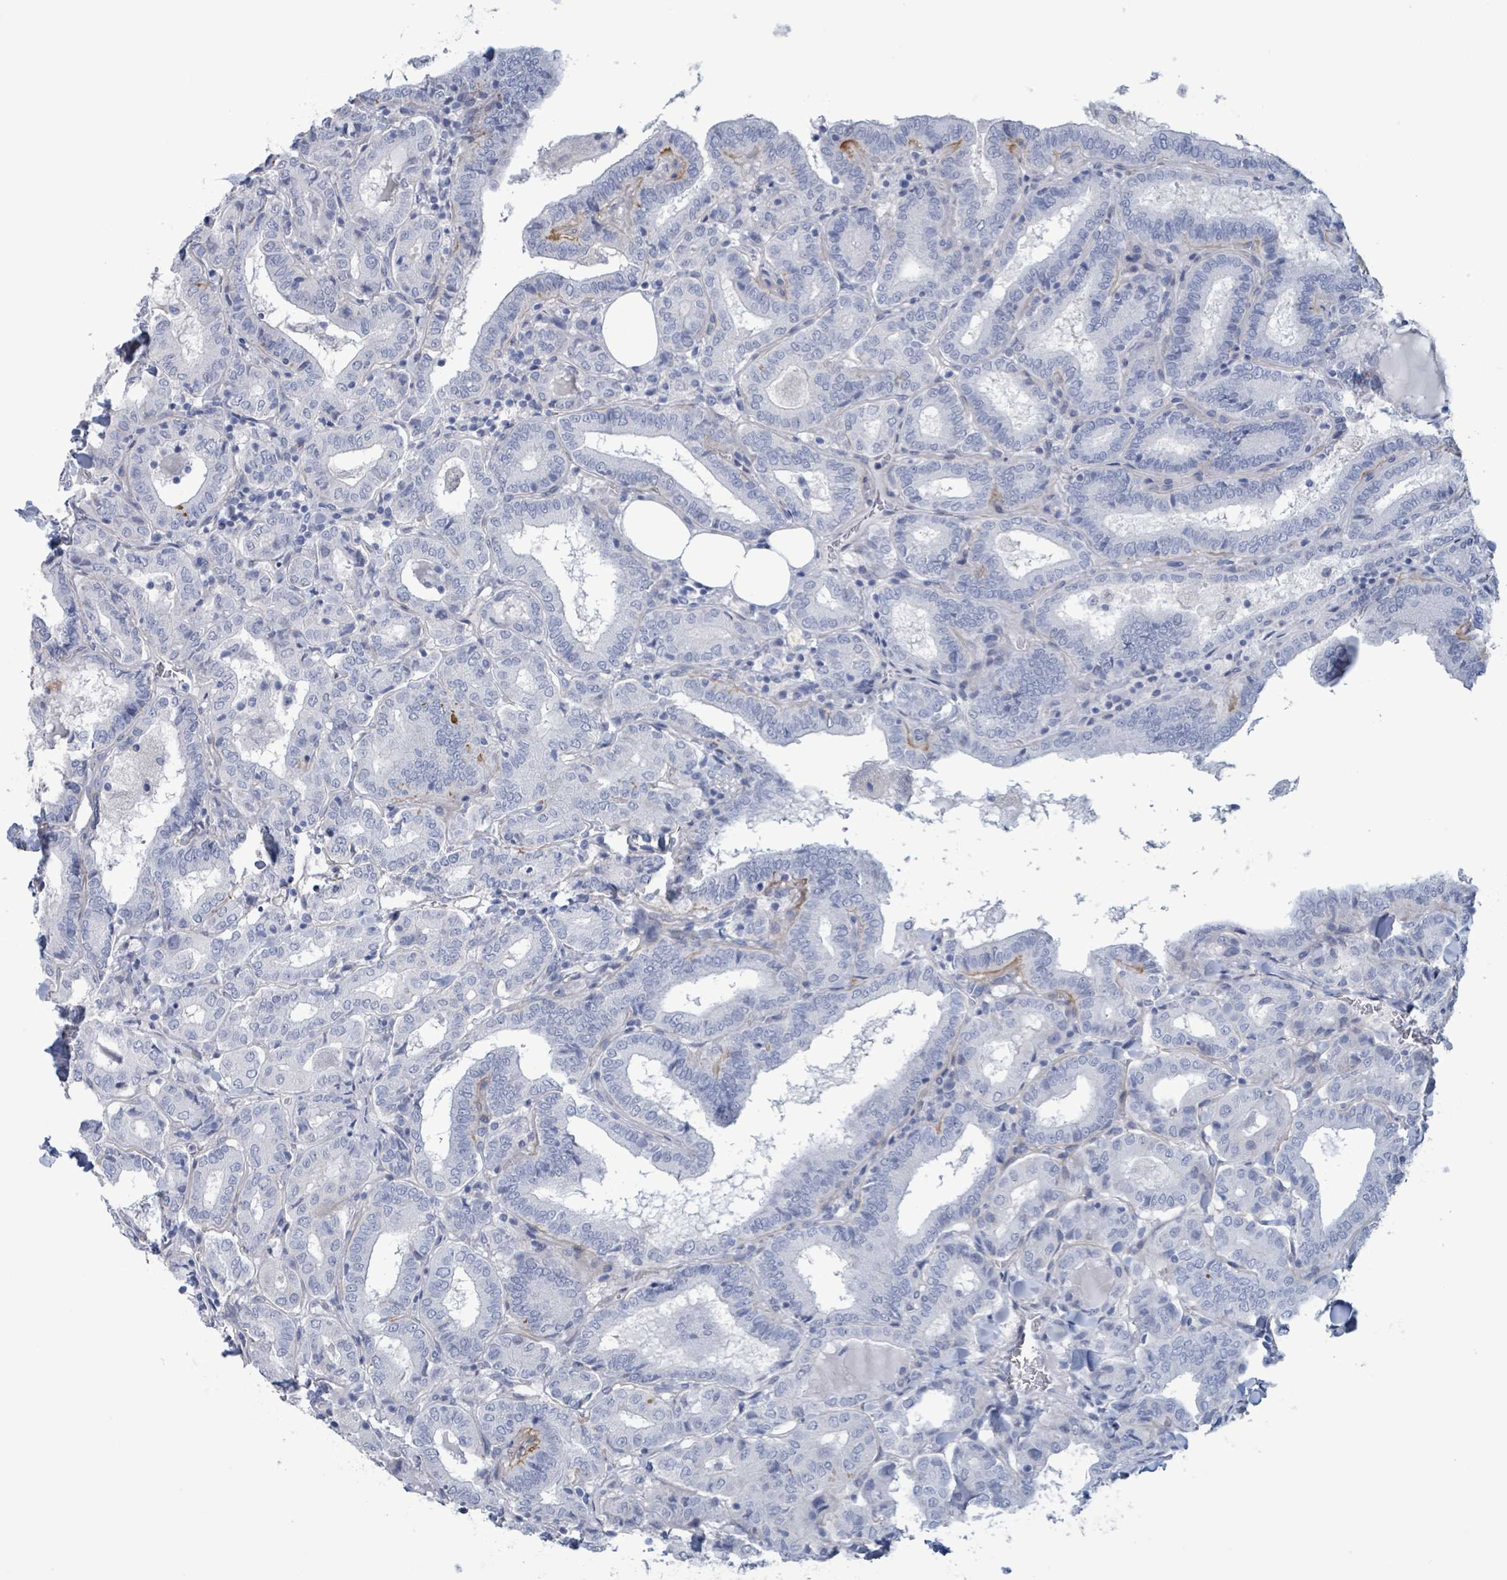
{"staining": {"intensity": "negative", "quantity": "none", "location": "none"}, "tissue": "thyroid cancer", "cell_type": "Tumor cells", "image_type": "cancer", "snomed": [{"axis": "morphology", "description": "Papillary adenocarcinoma, NOS"}, {"axis": "topography", "description": "Thyroid gland"}], "caption": "Immunohistochemical staining of human thyroid cancer shows no significant staining in tumor cells. (Brightfield microscopy of DAB (3,3'-diaminobenzidine) immunohistochemistry at high magnification).", "gene": "PKLR", "patient": {"sex": "female", "age": 72}}